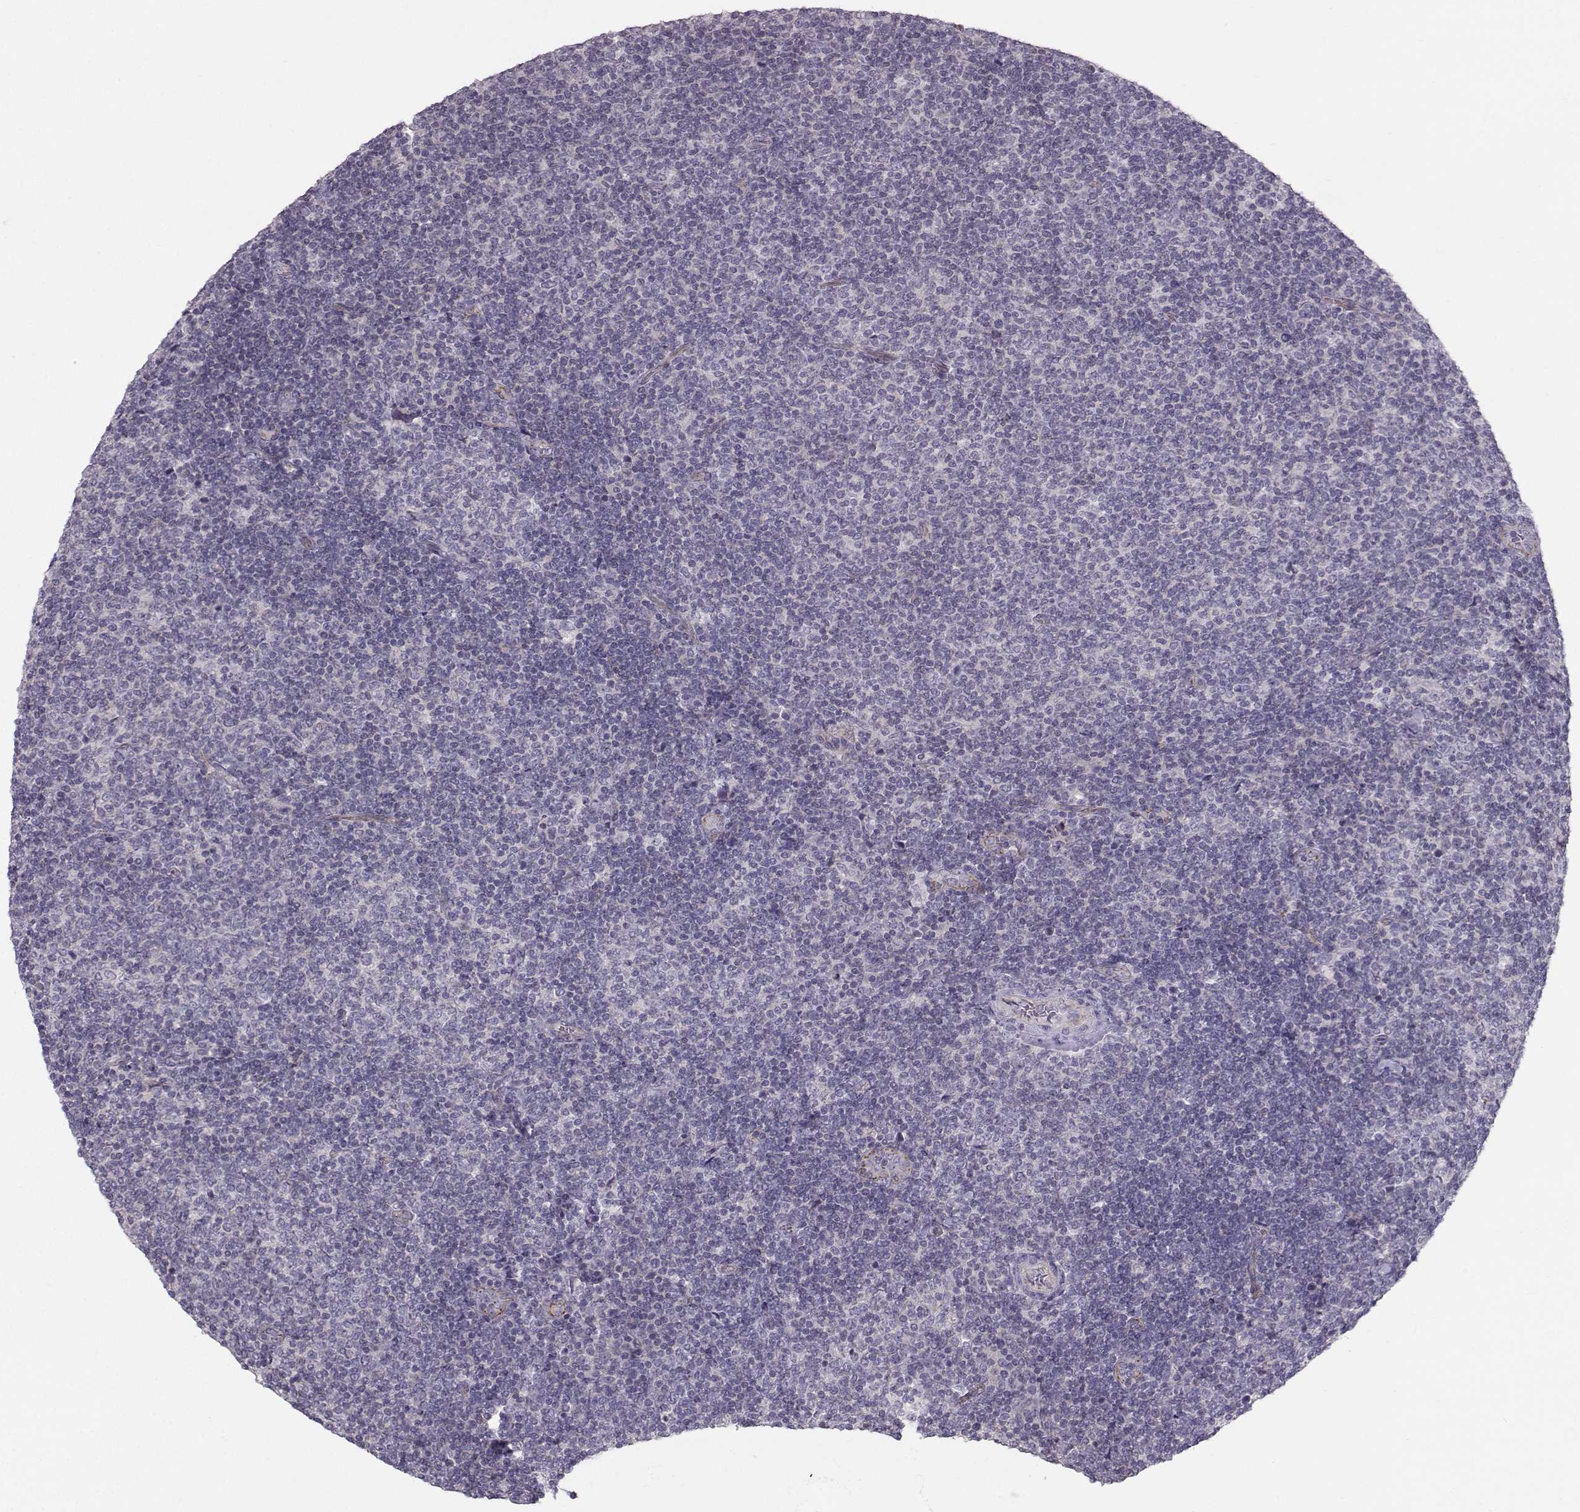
{"staining": {"intensity": "negative", "quantity": "none", "location": "none"}, "tissue": "lymphoma", "cell_type": "Tumor cells", "image_type": "cancer", "snomed": [{"axis": "morphology", "description": "Malignant lymphoma, non-Hodgkin's type, Low grade"}, {"axis": "topography", "description": "Lymph node"}], "caption": "A high-resolution histopathology image shows IHC staining of lymphoma, which shows no significant positivity in tumor cells.", "gene": "MAST1", "patient": {"sex": "male", "age": 52}}